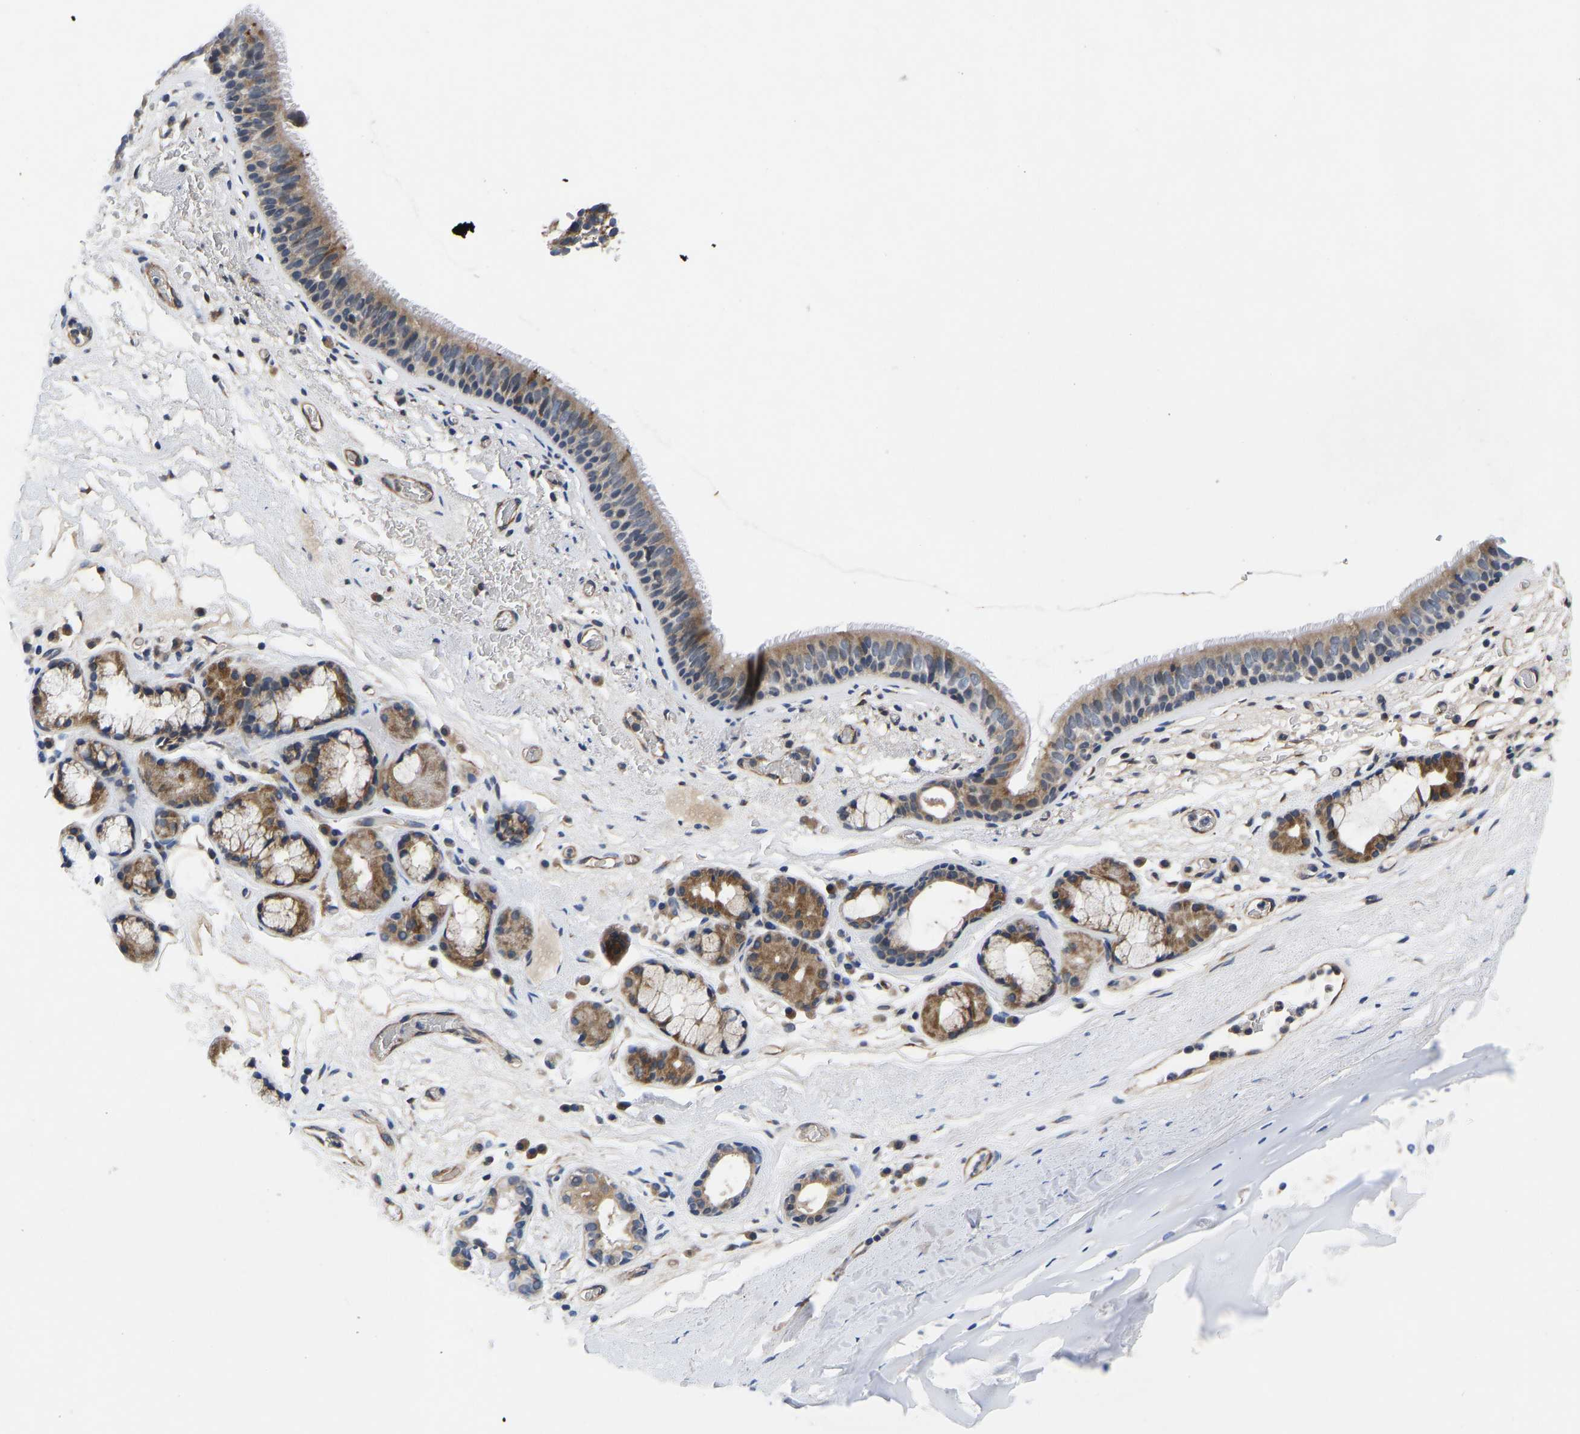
{"staining": {"intensity": "moderate", "quantity": ">75%", "location": "cytoplasmic/membranous"}, "tissue": "bronchus", "cell_type": "Respiratory epithelial cells", "image_type": "normal", "snomed": [{"axis": "morphology", "description": "Normal tissue, NOS"}, {"axis": "topography", "description": "Cartilage tissue"}], "caption": "An IHC micrograph of unremarkable tissue is shown. Protein staining in brown shows moderate cytoplasmic/membranous positivity in bronchus within respiratory epithelial cells. The staining is performed using DAB (3,3'-diaminobenzidine) brown chromogen to label protein expression. The nuclei are counter-stained blue using hematoxylin.", "gene": "FRRS1", "patient": {"sex": "female", "age": 63}}